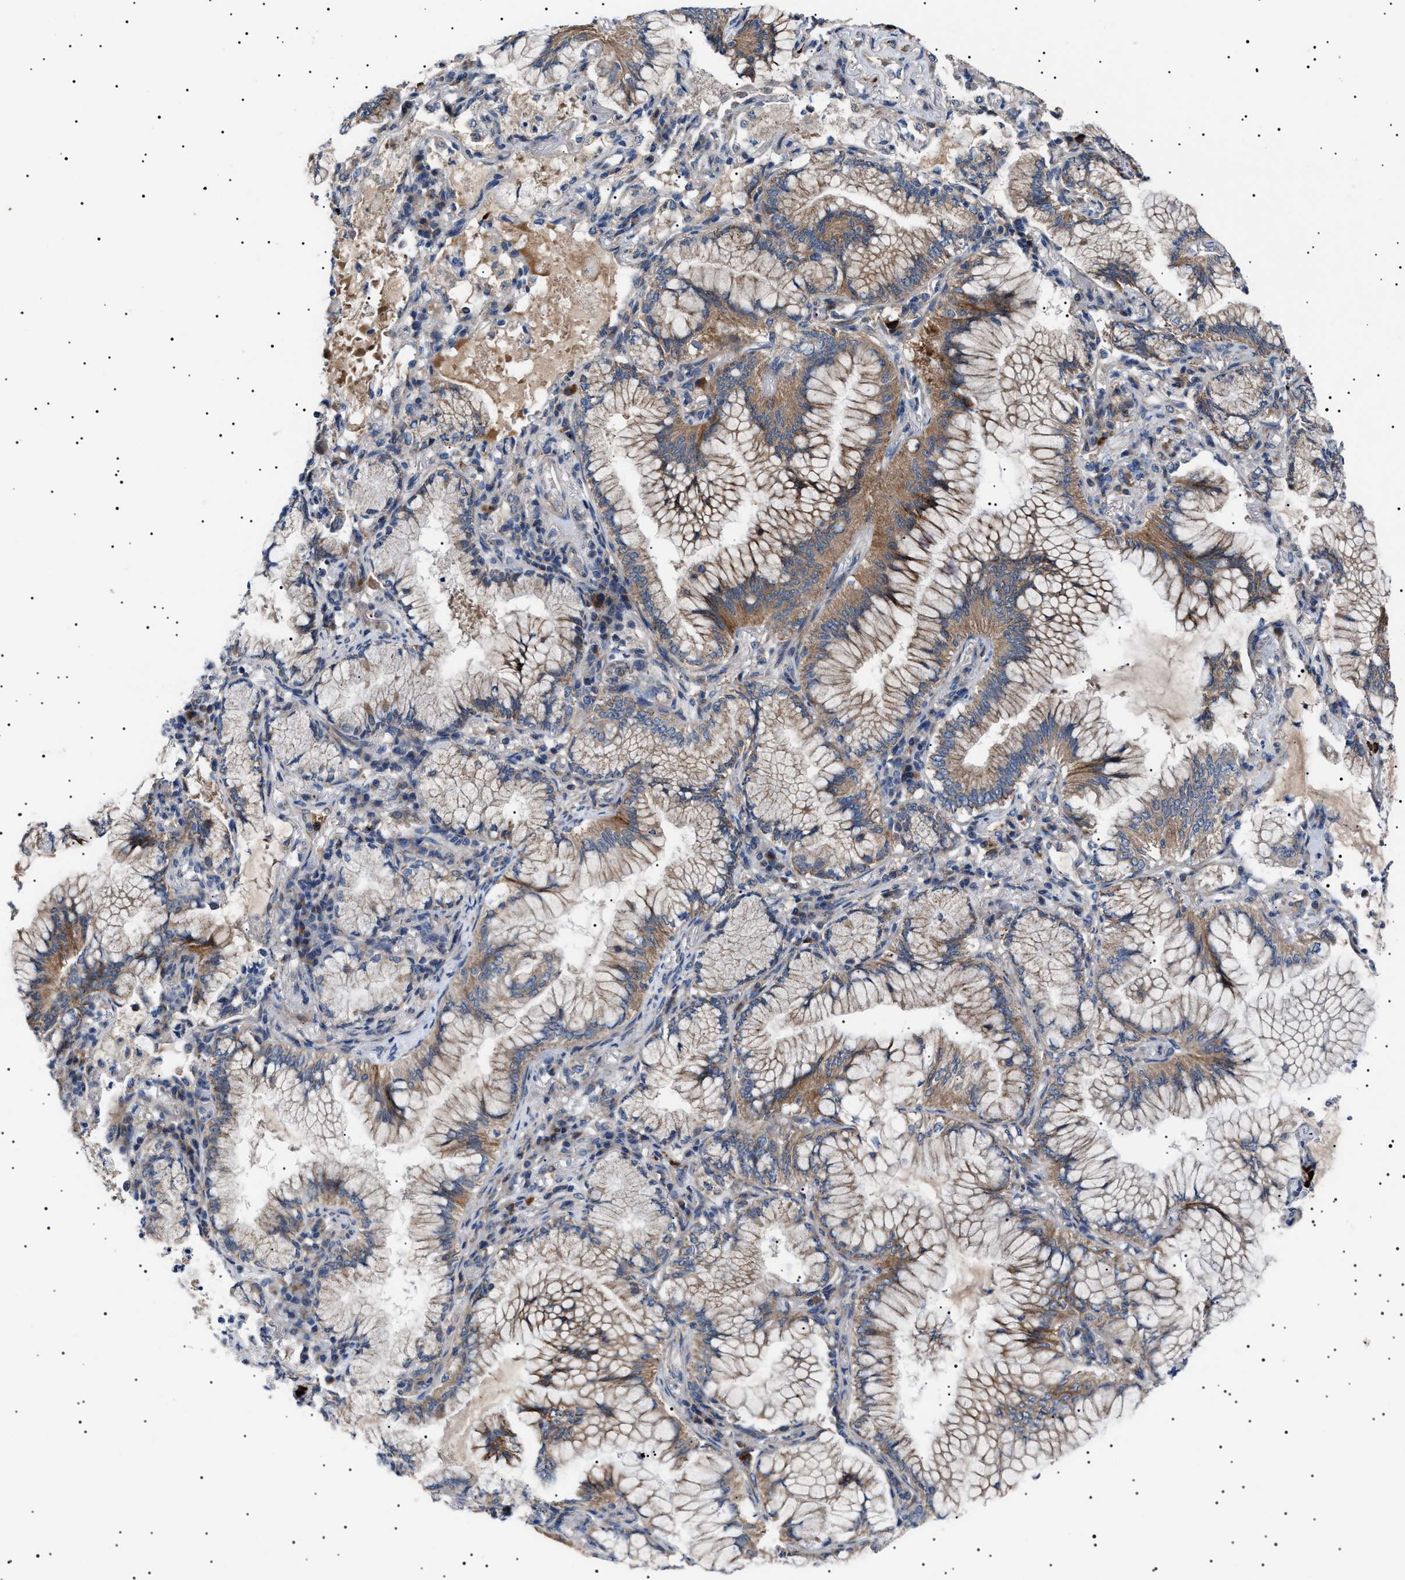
{"staining": {"intensity": "moderate", "quantity": "25%-75%", "location": "cytoplasmic/membranous"}, "tissue": "lung cancer", "cell_type": "Tumor cells", "image_type": "cancer", "snomed": [{"axis": "morphology", "description": "Adenocarcinoma, NOS"}, {"axis": "topography", "description": "Lung"}], "caption": "Immunohistochemical staining of lung cancer (adenocarcinoma) displays medium levels of moderate cytoplasmic/membranous protein staining in about 25%-75% of tumor cells.", "gene": "PTRH1", "patient": {"sex": "female", "age": 70}}